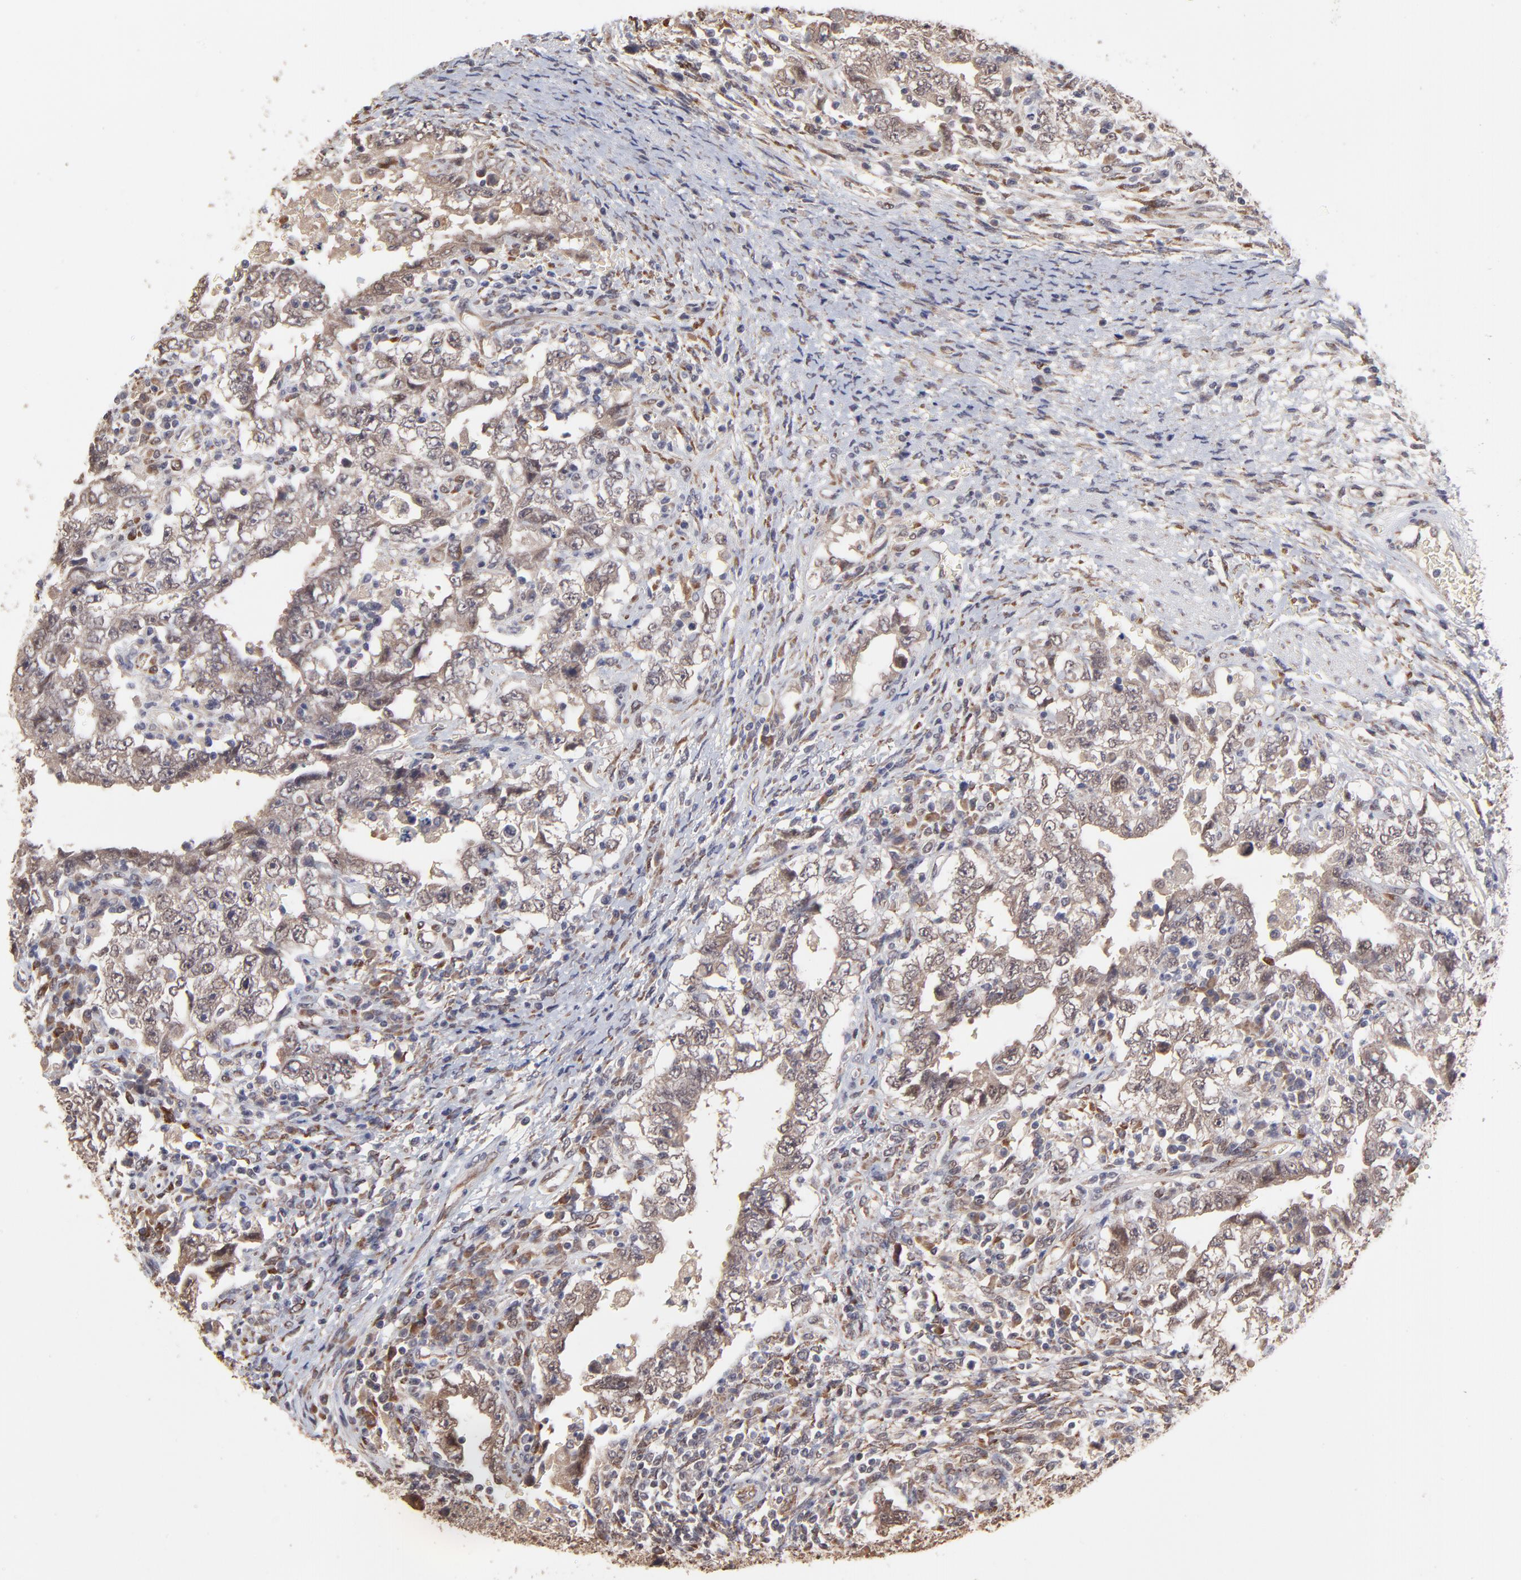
{"staining": {"intensity": "weak", "quantity": "25%-75%", "location": "cytoplasmic/membranous"}, "tissue": "testis cancer", "cell_type": "Tumor cells", "image_type": "cancer", "snomed": [{"axis": "morphology", "description": "Carcinoma, Embryonal, NOS"}, {"axis": "topography", "description": "Testis"}], "caption": "Protein staining of testis cancer (embryonal carcinoma) tissue exhibits weak cytoplasmic/membranous positivity in approximately 25%-75% of tumor cells. The protein is shown in brown color, while the nuclei are stained blue.", "gene": "CHL1", "patient": {"sex": "male", "age": 26}}